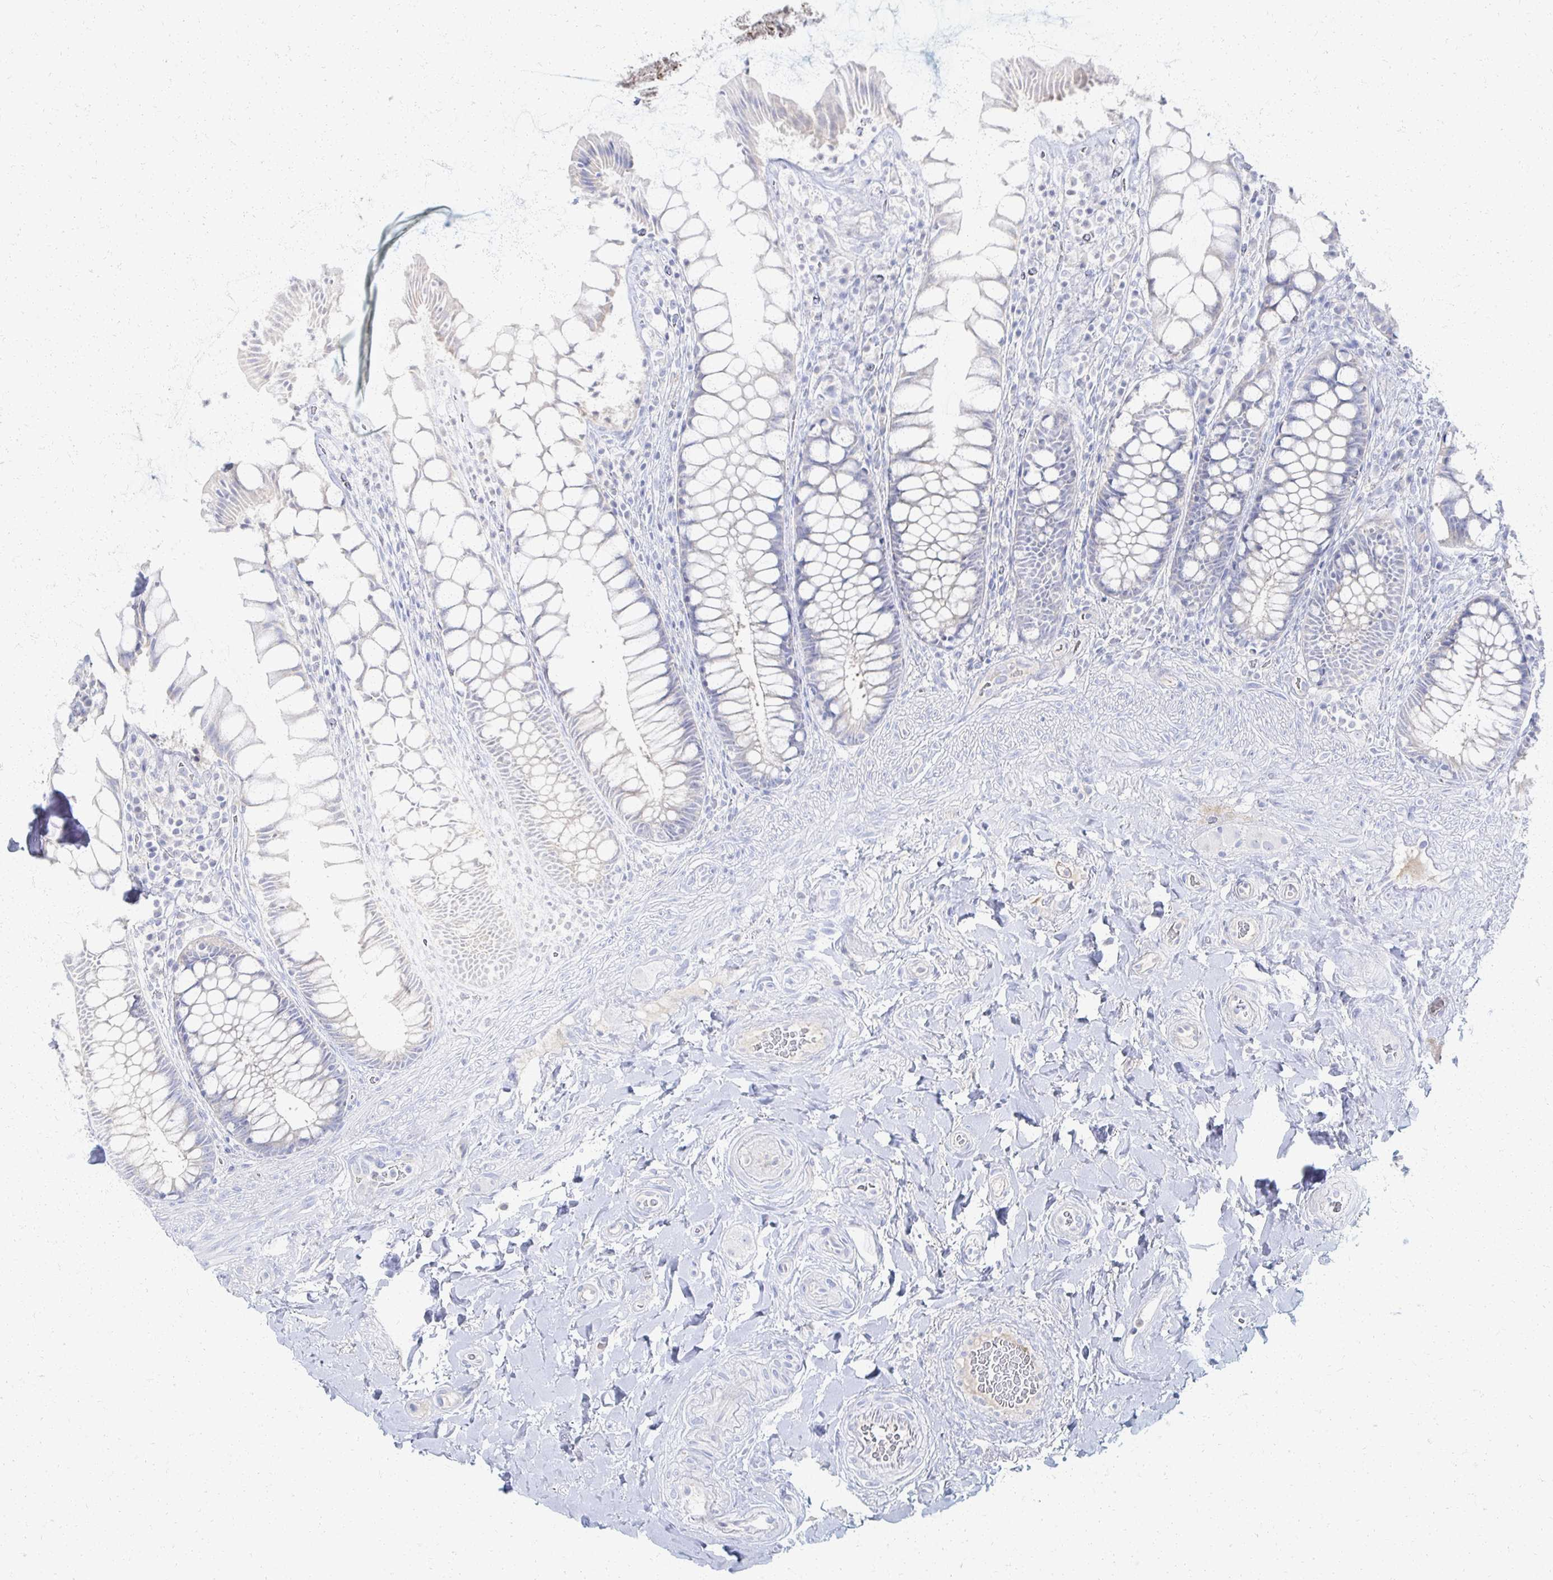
{"staining": {"intensity": "negative", "quantity": "none", "location": "none"}, "tissue": "rectum", "cell_type": "Glandular cells", "image_type": "normal", "snomed": [{"axis": "morphology", "description": "Normal tissue, NOS"}, {"axis": "topography", "description": "Rectum"}], "caption": "Human rectum stained for a protein using immunohistochemistry demonstrates no expression in glandular cells.", "gene": "PRR20A", "patient": {"sex": "female", "age": 58}}